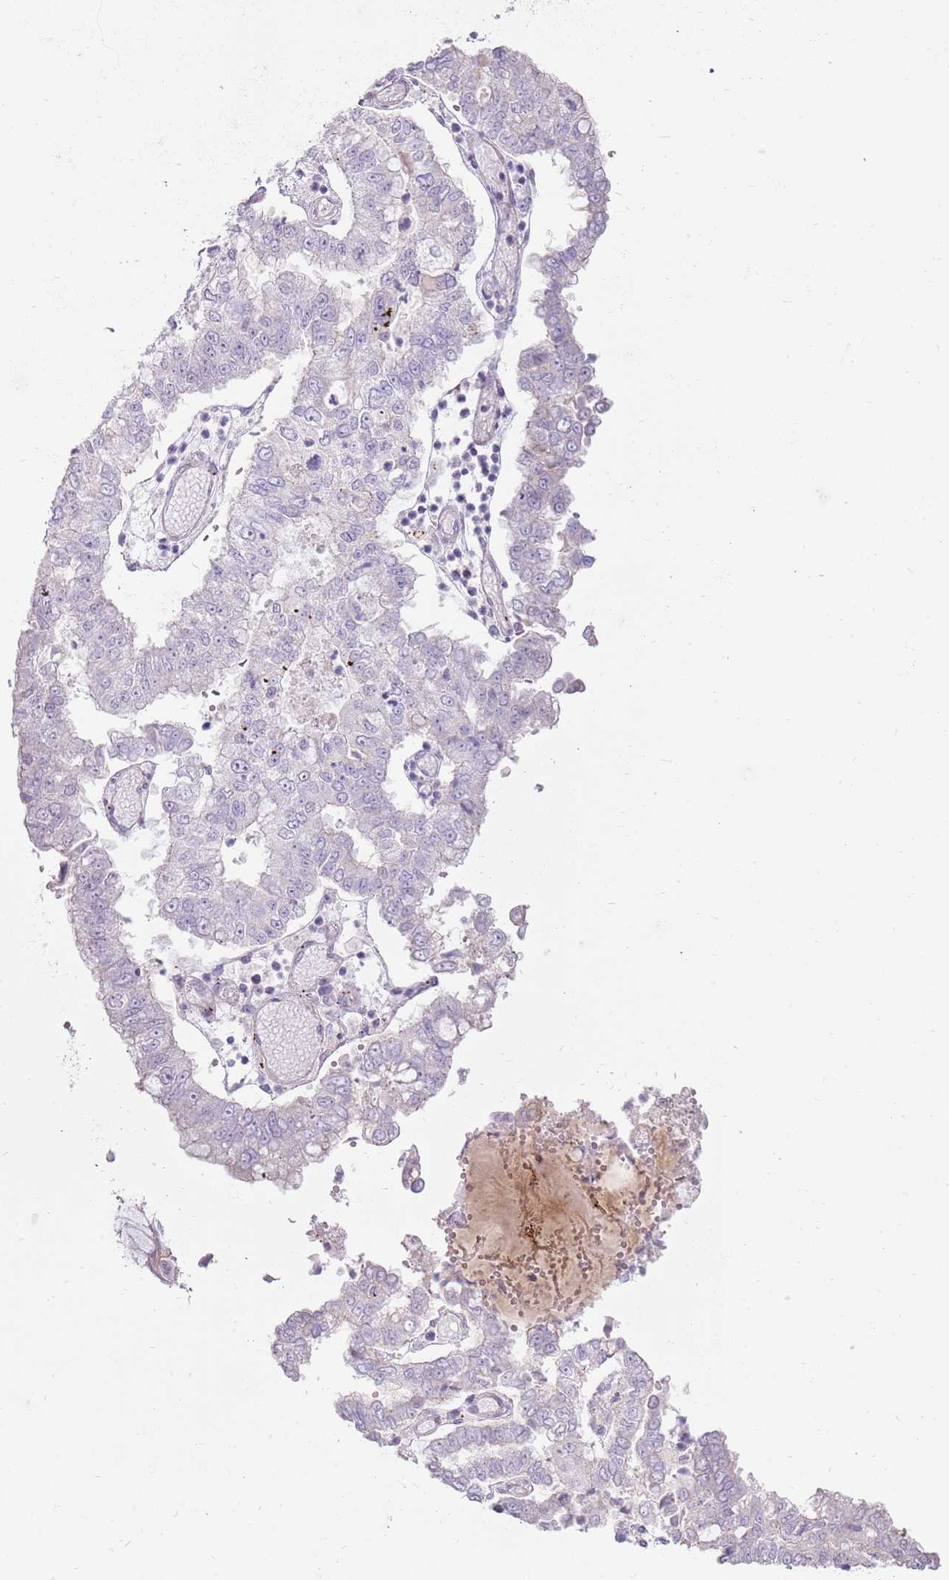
{"staining": {"intensity": "negative", "quantity": "none", "location": "none"}, "tissue": "stomach cancer", "cell_type": "Tumor cells", "image_type": "cancer", "snomed": [{"axis": "morphology", "description": "Adenocarcinoma, NOS"}, {"axis": "topography", "description": "Stomach"}], "caption": "There is no significant staining in tumor cells of stomach cancer (adenocarcinoma). (DAB (3,3'-diaminobenzidine) IHC with hematoxylin counter stain).", "gene": "MCUB", "patient": {"sex": "male", "age": 76}}